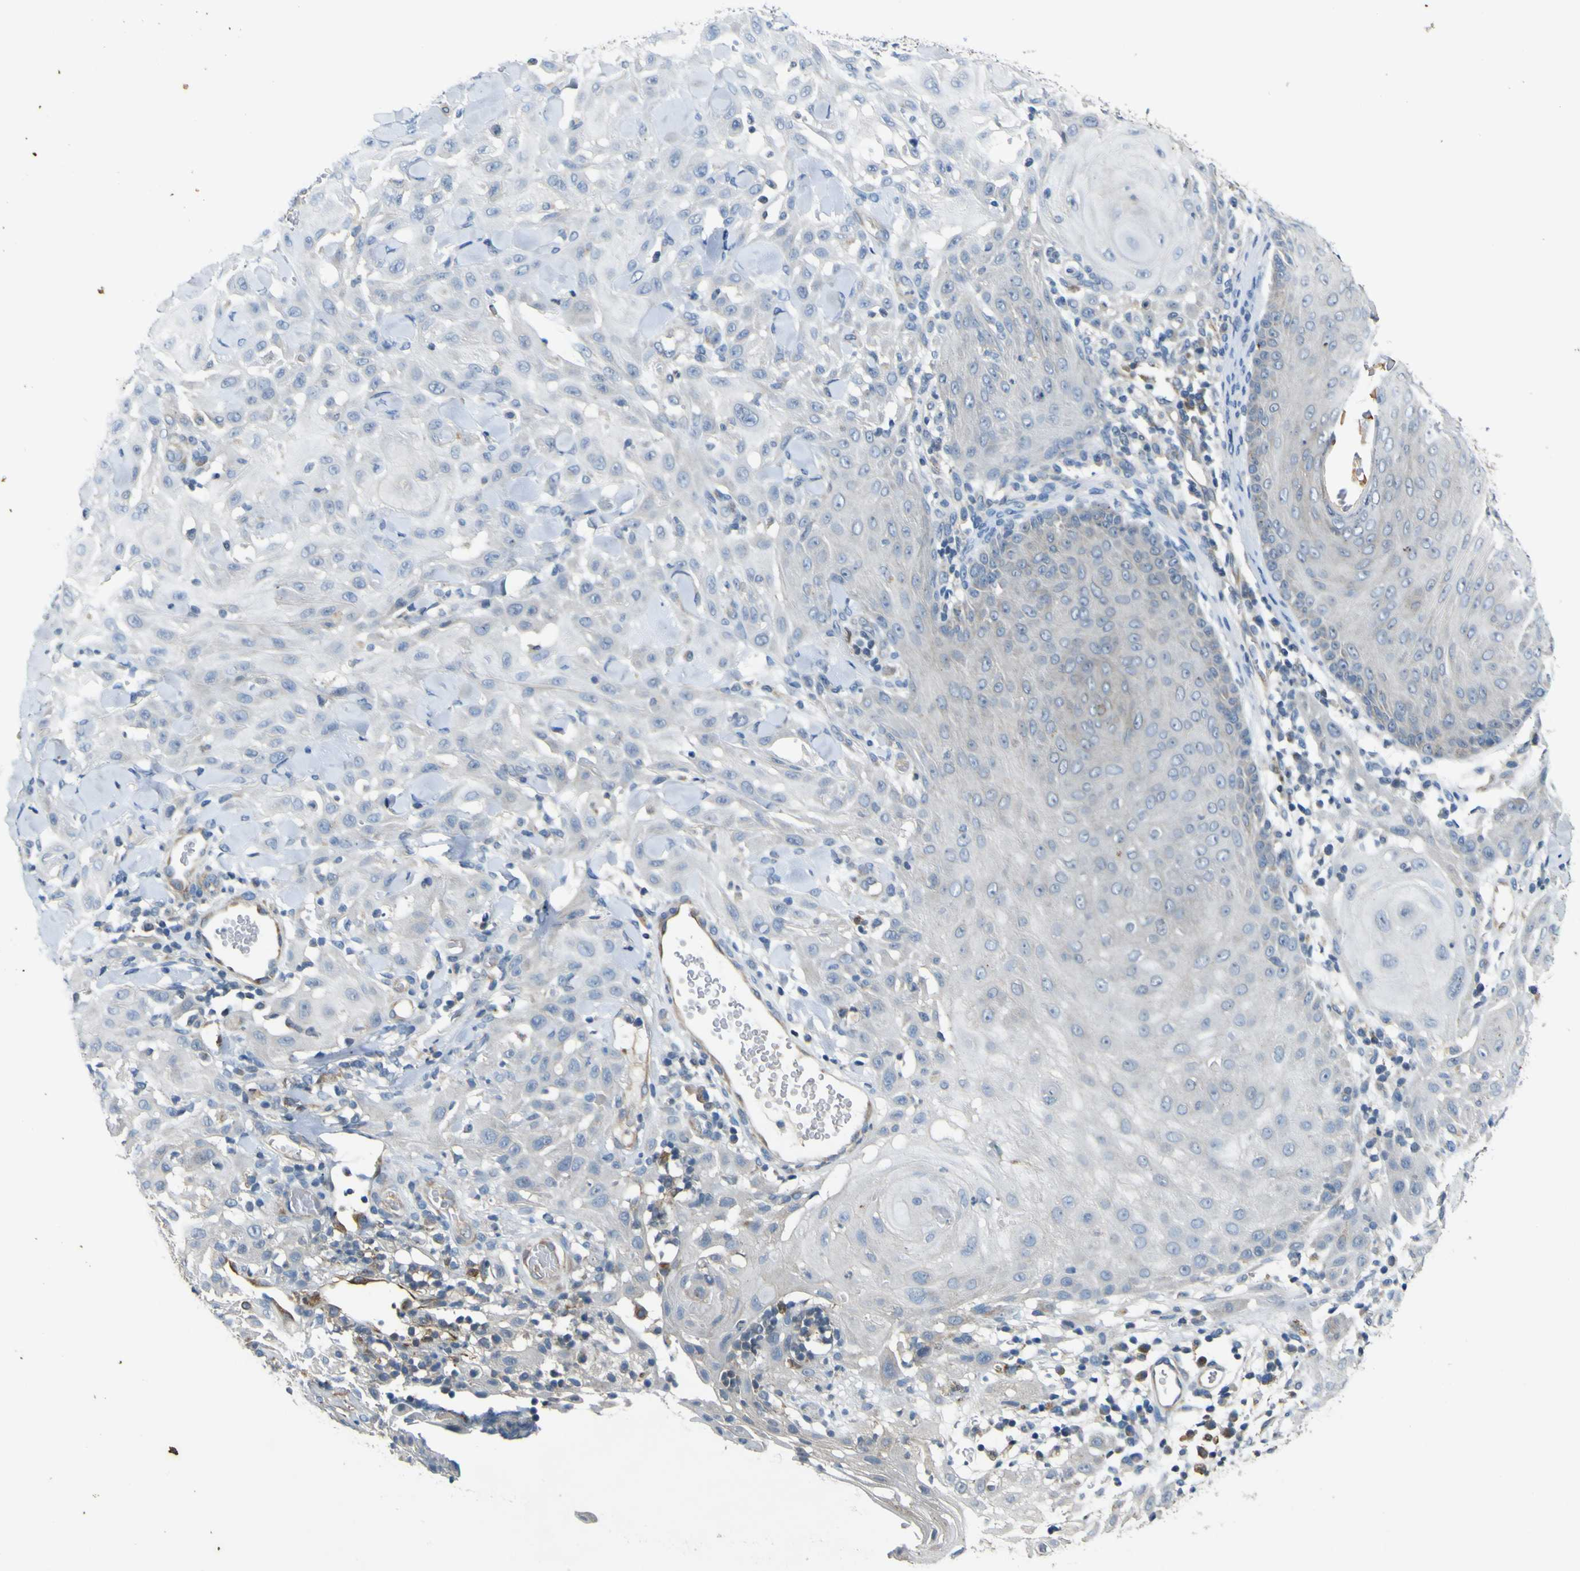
{"staining": {"intensity": "negative", "quantity": "none", "location": "none"}, "tissue": "skin cancer", "cell_type": "Tumor cells", "image_type": "cancer", "snomed": [{"axis": "morphology", "description": "Squamous cell carcinoma, NOS"}, {"axis": "topography", "description": "Skin"}], "caption": "Tumor cells show no significant protein staining in skin cancer. Nuclei are stained in blue.", "gene": "LDLR", "patient": {"sex": "male", "age": 24}}